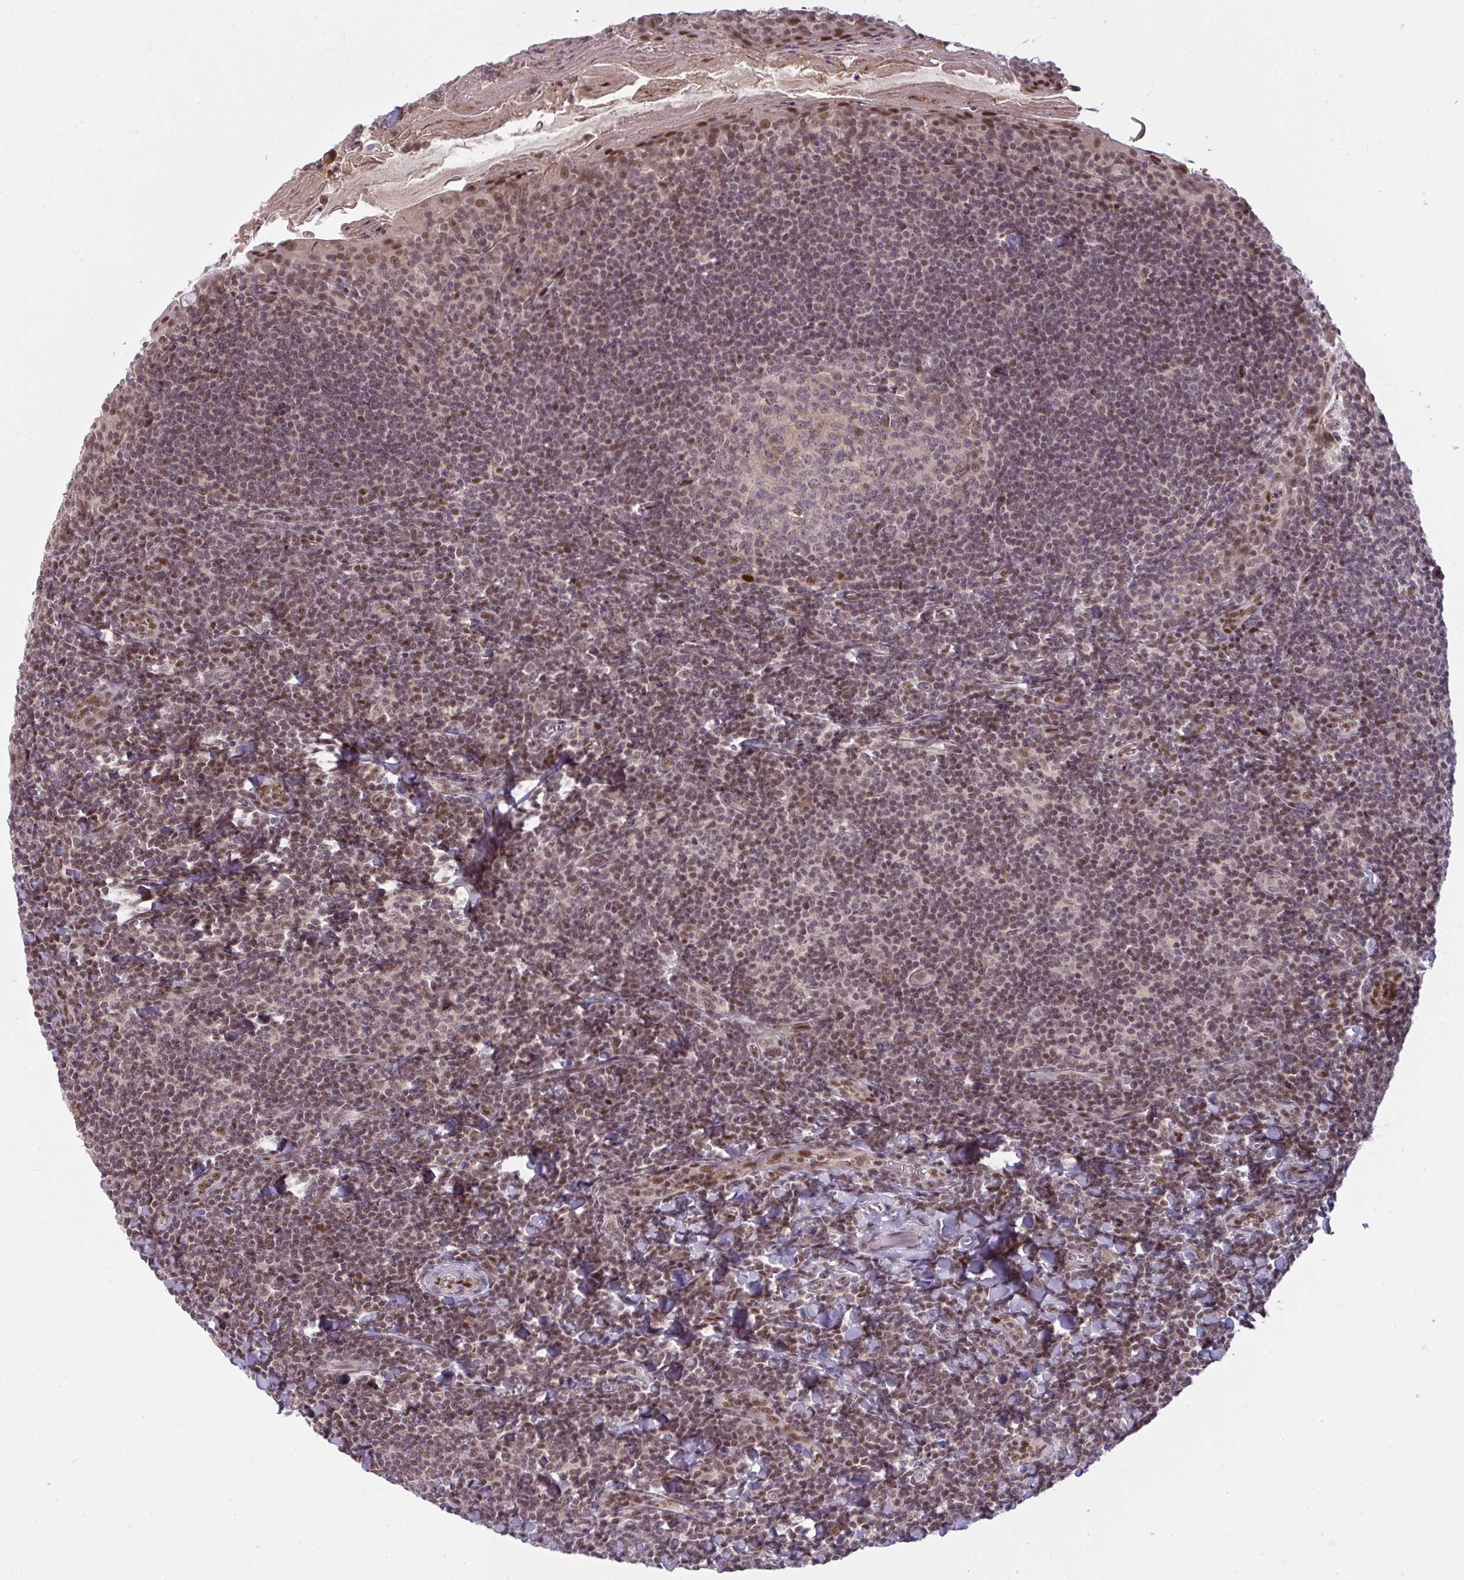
{"staining": {"intensity": "weak", "quantity": "<25%", "location": "nuclear"}, "tissue": "tonsil", "cell_type": "Germinal center cells", "image_type": "normal", "snomed": [{"axis": "morphology", "description": "Normal tissue, NOS"}, {"axis": "topography", "description": "Tonsil"}], "caption": "Image shows no protein positivity in germinal center cells of normal tonsil.", "gene": "KLF2", "patient": {"sex": "male", "age": 27}}